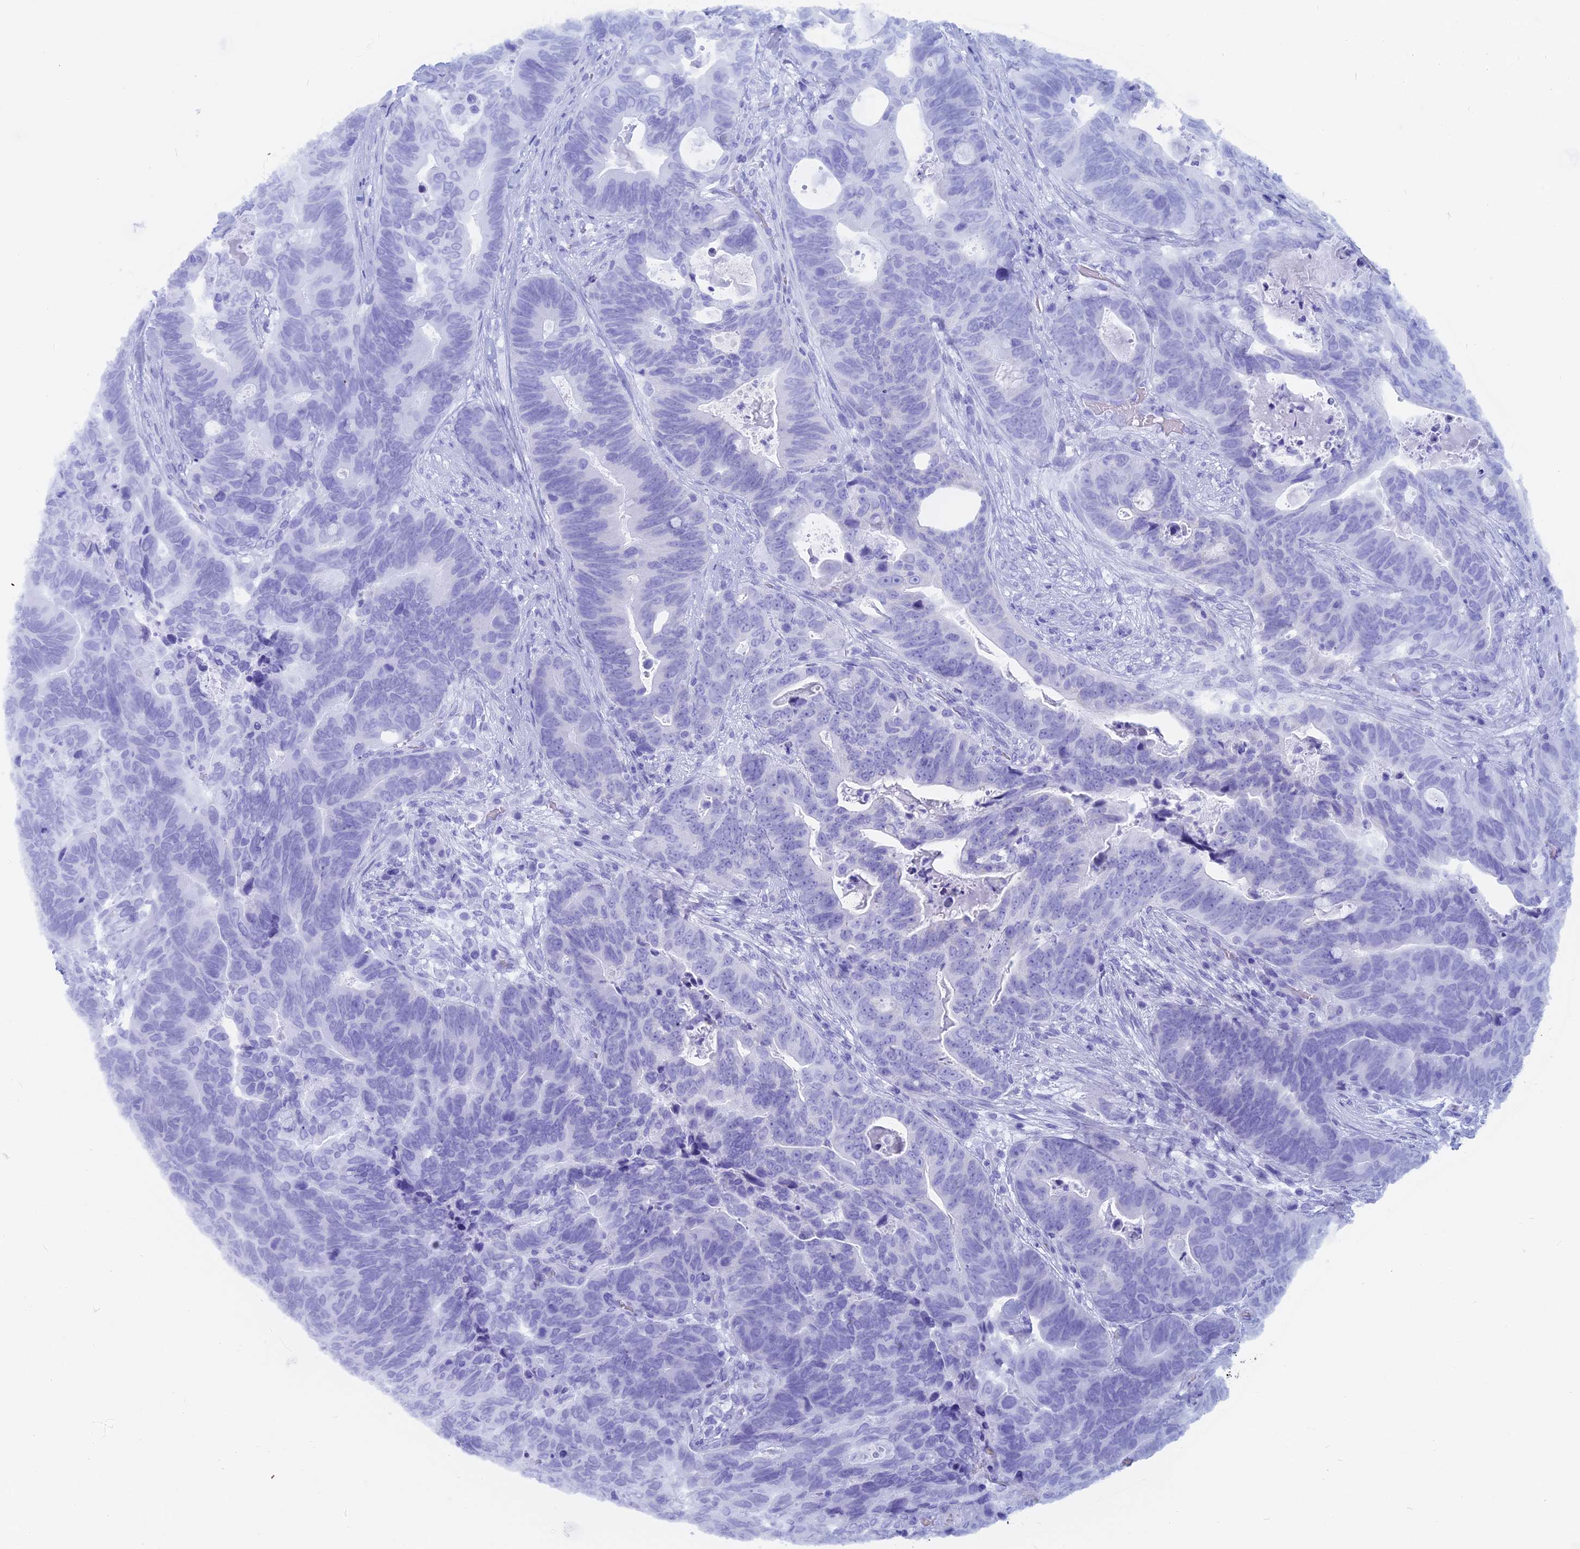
{"staining": {"intensity": "negative", "quantity": "none", "location": "none"}, "tissue": "colorectal cancer", "cell_type": "Tumor cells", "image_type": "cancer", "snomed": [{"axis": "morphology", "description": "Adenocarcinoma, NOS"}, {"axis": "topography", "description": "Colon"}], "caption": "High magnification brightfield microscopy of colorectal cancer (adenocarcinoma) stained with DAB (brown) and counterstained with hematoxylin (blue): tumor cells show no significant positivity.", "gene": "CAPS", "patient": {"sex": "female", "age": 82}}